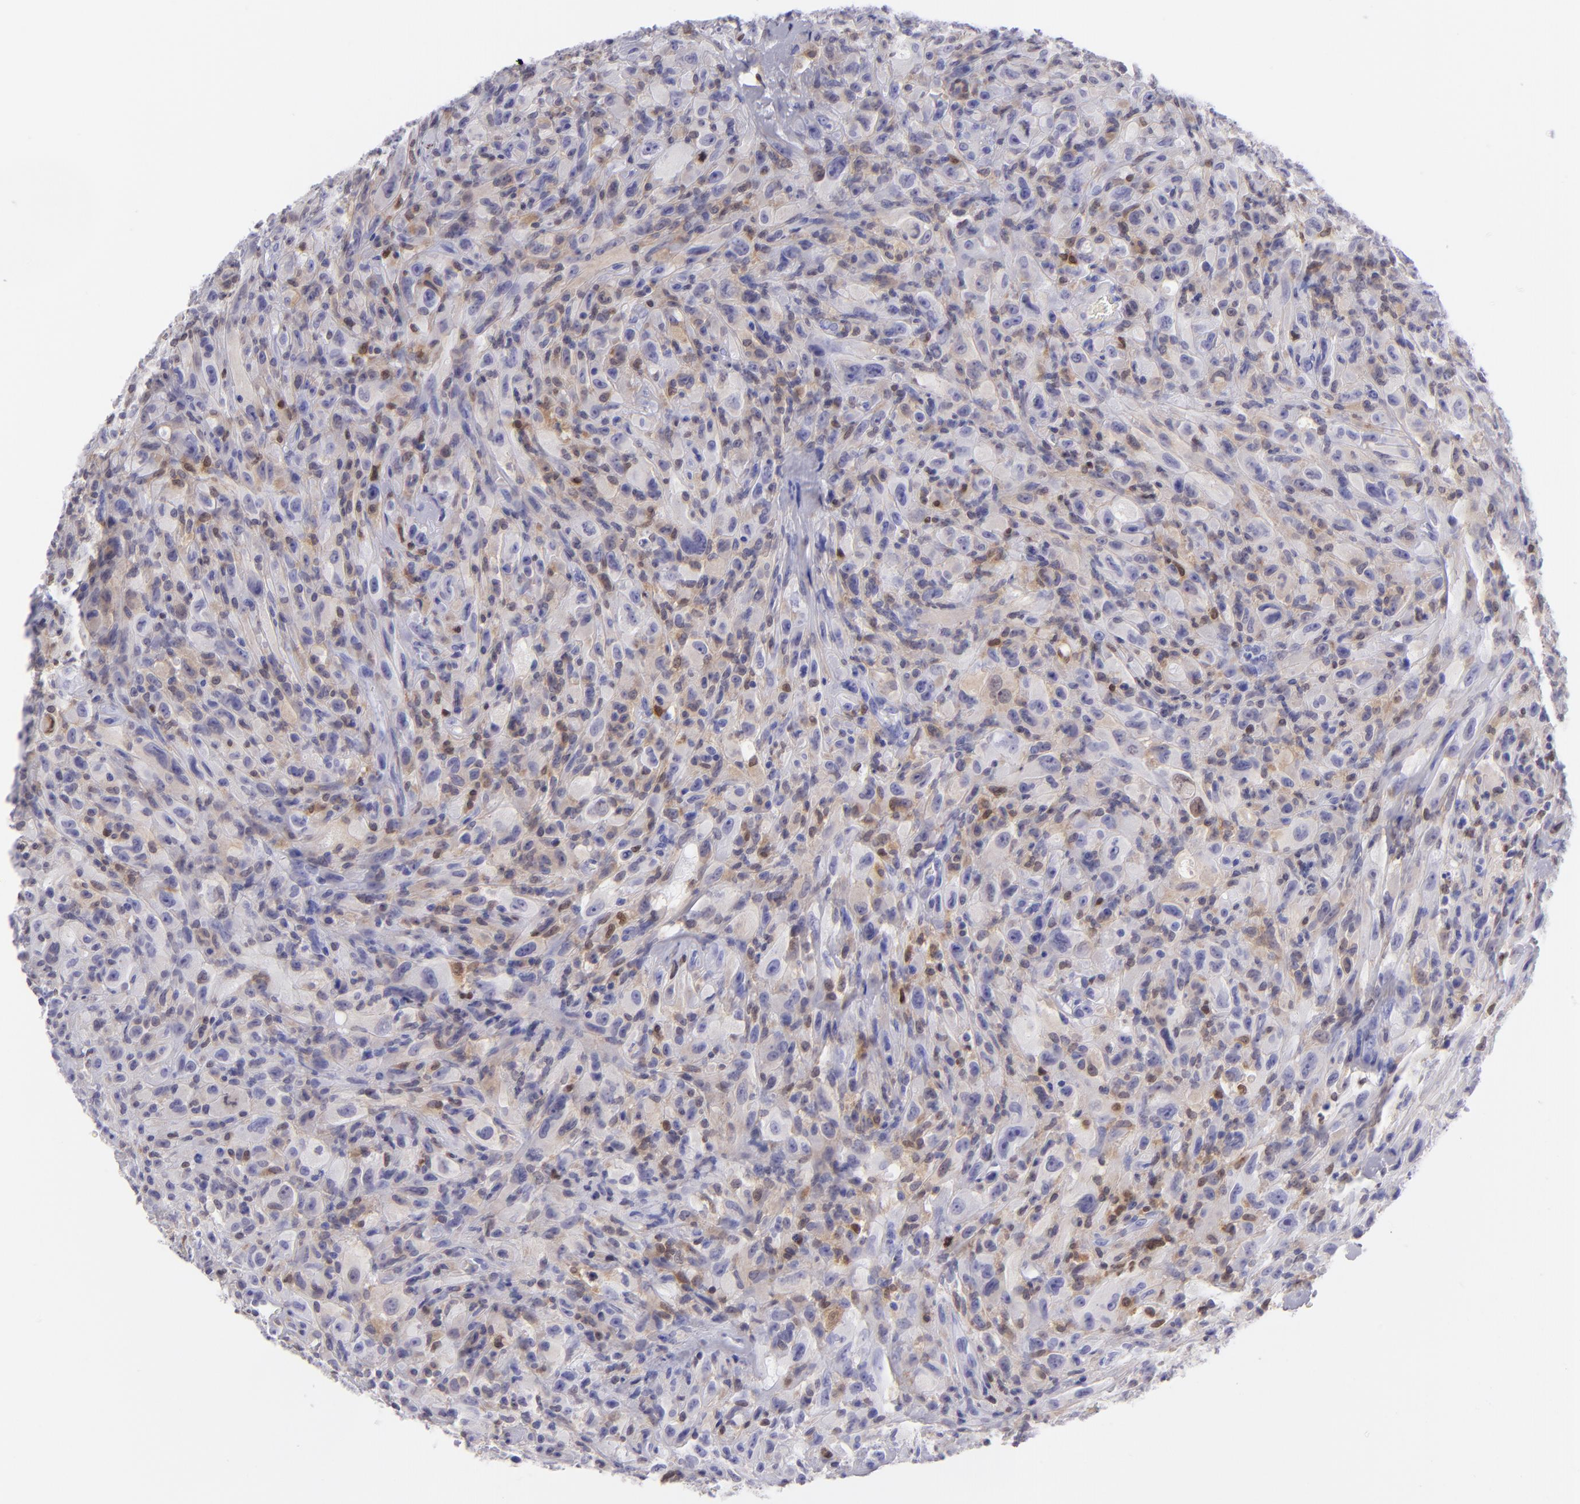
{"staining": {"intensity": "moderate", "quantity": "25%-75%", "location": "cytoplasmic/membranous,nuclear"}, "tissue": "glioma", "cell_type": "Tumor cells", "image_type": "cancer", "snomed": [{"axis": "morphology", "description": "Glioma, malignant, High grade"}, {"axis": "topography", "description": "Brain"}], "caption": "Brown immunohistochemical staining in glioma exhibits moderate cytoplasmic/membranous and nuclear positivity in about 25%-75% of tumor cells. (DAB IHC, brown staining for protein, blue staining for nuclei).", "gene": "MITF", "patient": {"sex": "male", "age": 48}}